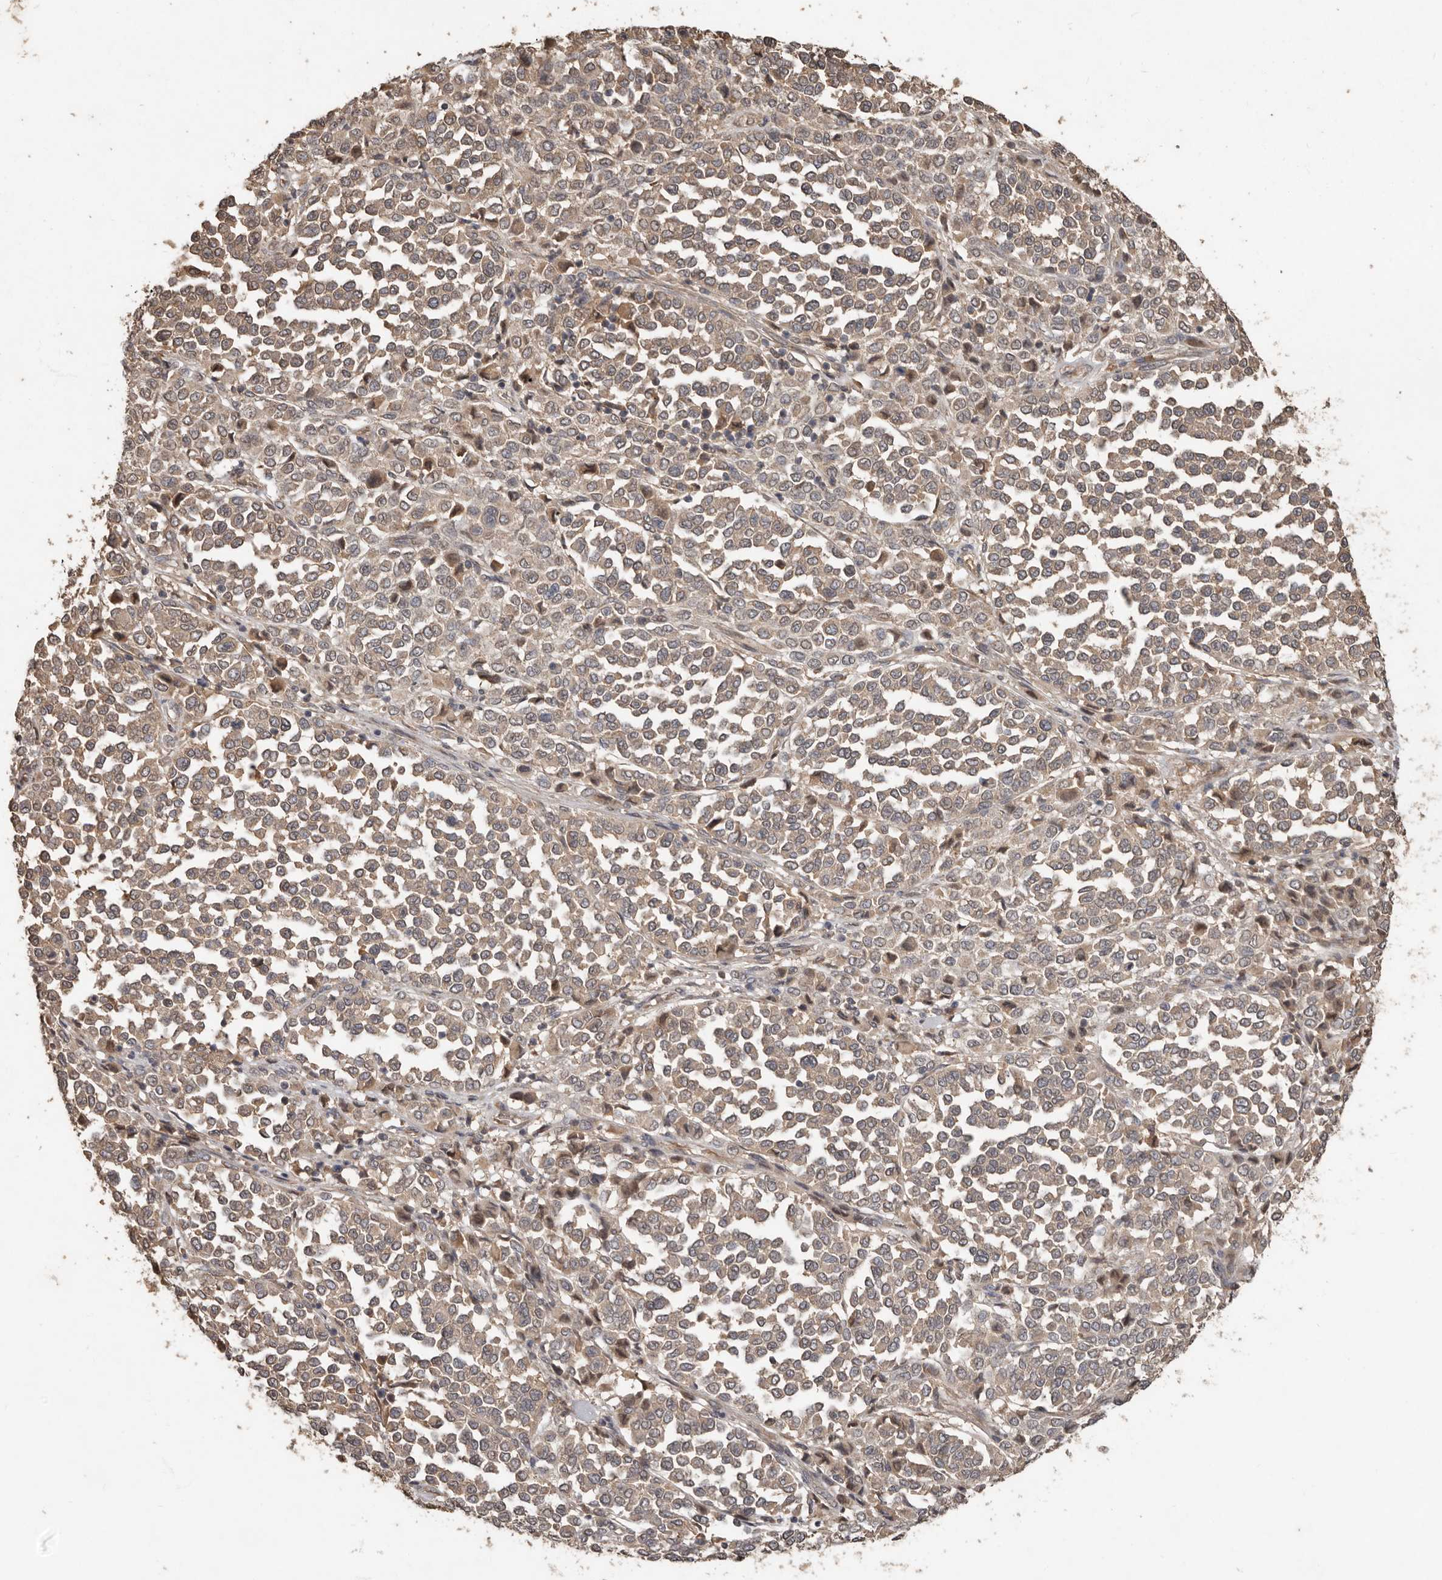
{"staining": {"intensity": "weak", "quantity": ">75%", "location": "cytoplasmic/membranous"}, "tissue": "melanoma", "cell_type": "Tumor cells", "image_type": "cancer", "snomed": [{"axis": "morphology", "description": "Malignant melanoma, Metastatic site"}, {"axis": "topography", "description": "Pancreas"}], "caption": "Protein expression analysis of human melanoma reveals weak cytoplasmic/membranous expression in about >75% of tumor cells. (Stains: DAB (3,3'-diaminobenzidine) in brown, nuclei in blue, Microscopy: brightfield microscopy at high magnification).", "gene": "KIF26B", "patient": {"sex": "female", "age": 30}}